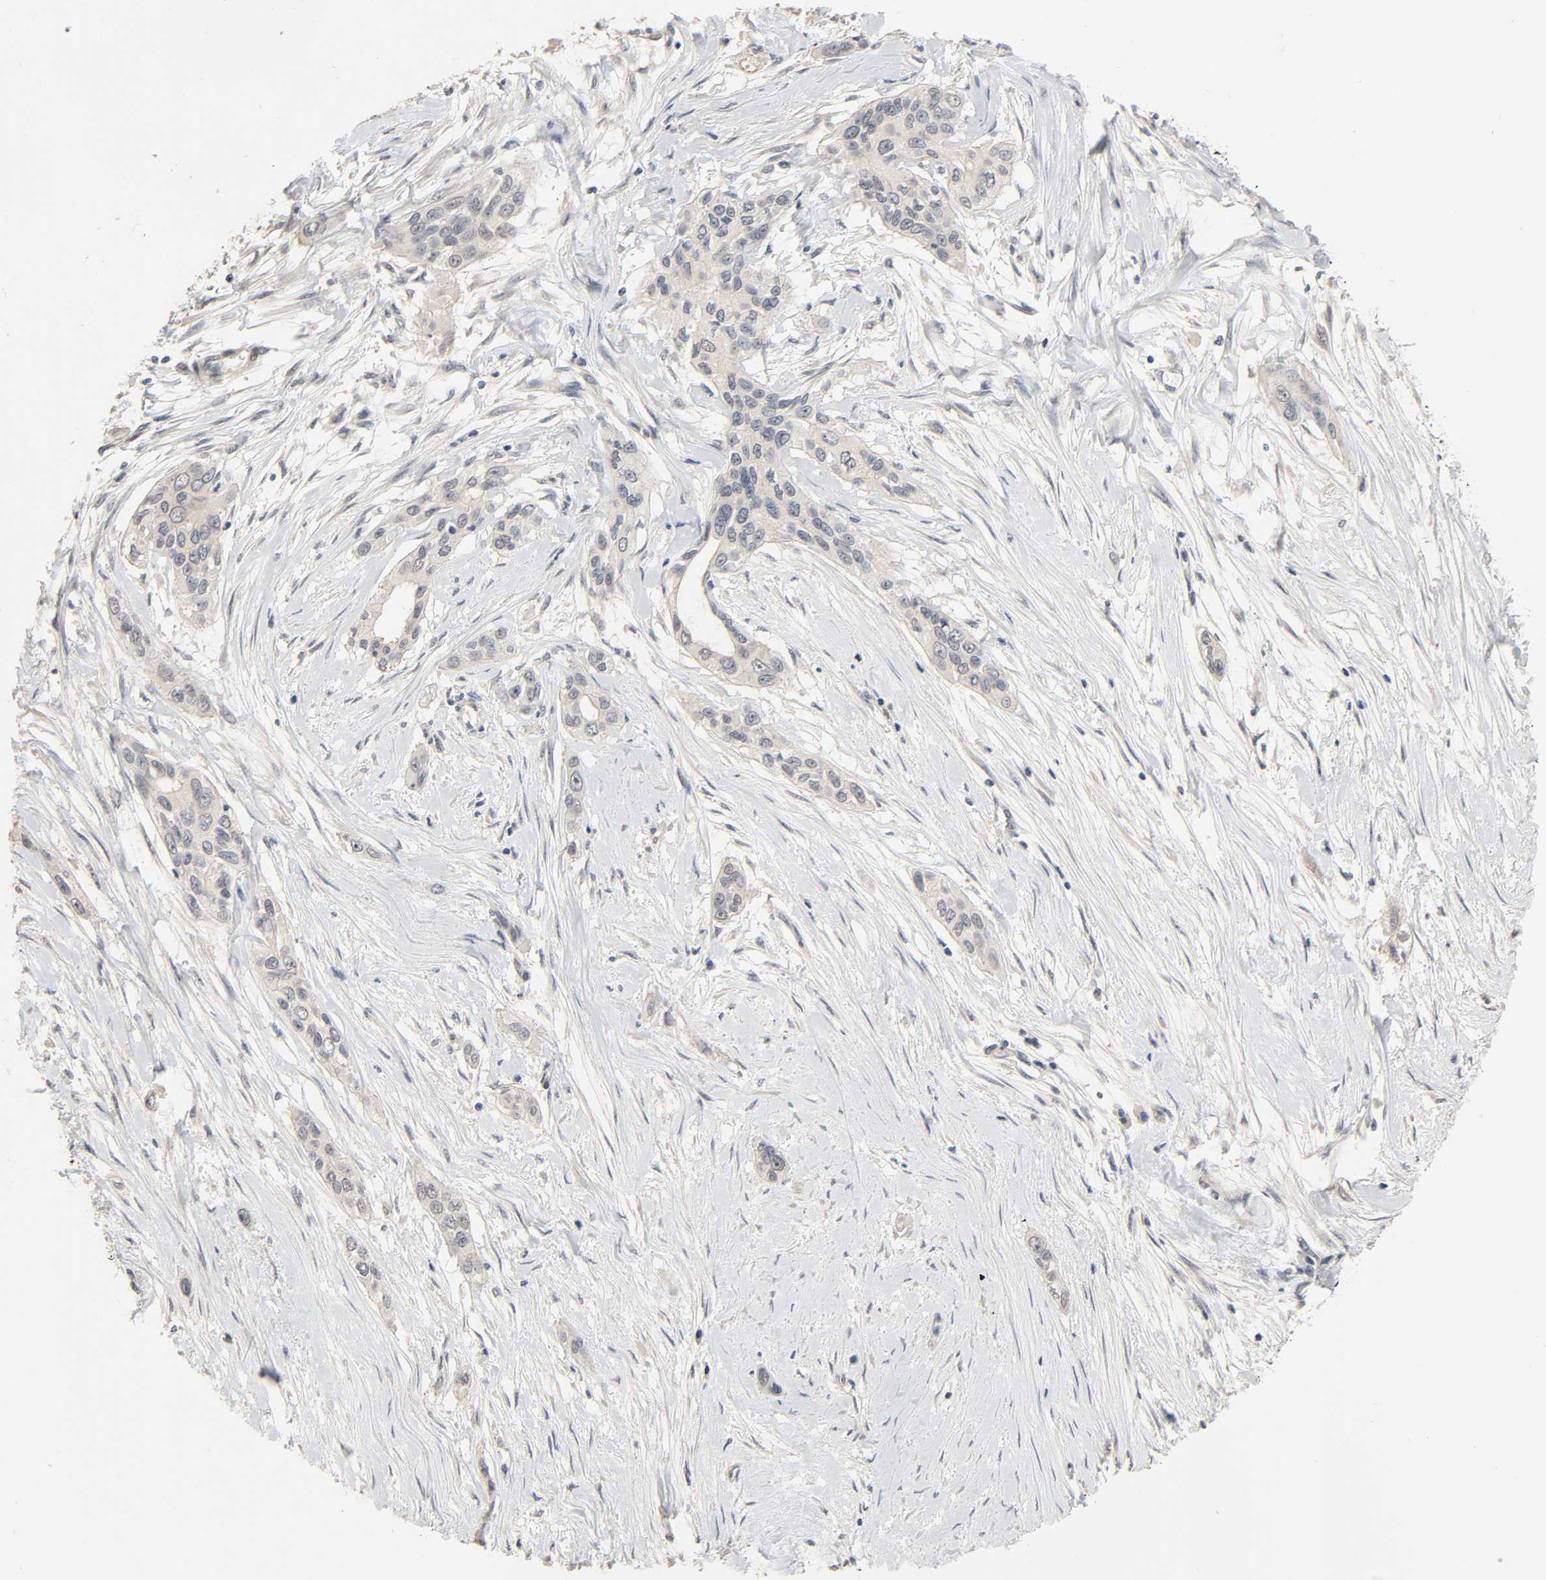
{"staining": {"intensity": "negative", "quantity": "none", "location": "none"}, "tissue": "pancreatic cancer", "cell_type": "Tumor cells", "image_type": "cancer", "snomed": [{"axis": "morphology", "description": "Adenocarcinoma, NOS"}, {"axis": "topography", "description": "Pancreas"}], "caption": "Tumor cells are negative for brown protein staining in adenocarcinoma (pancreatic).", "gene": "MAGEA8", "patient": {"sex": "female", "age": 60}}